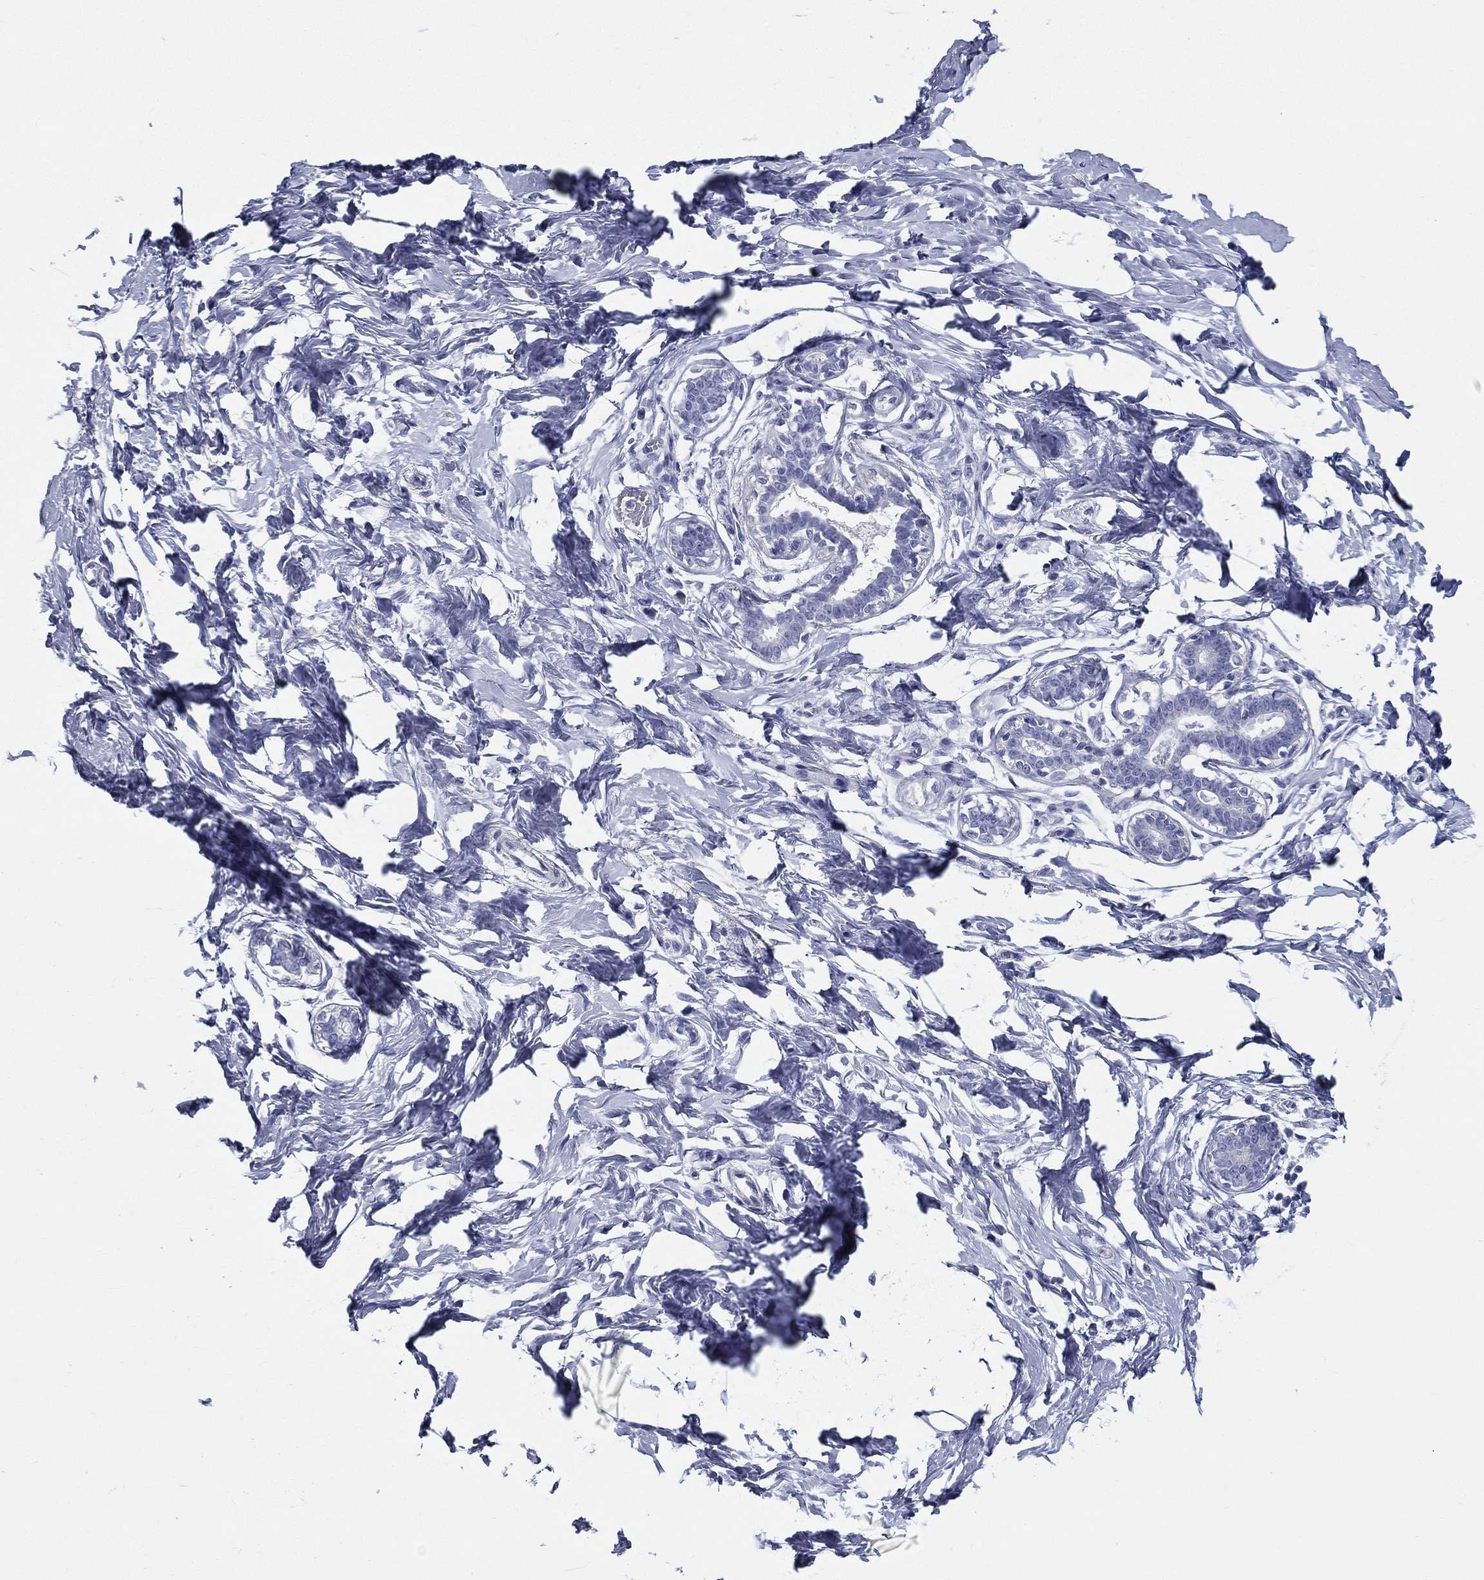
{"staining": {"intensity": "negative", "quantity": "none", "location": "none"}, "tissue": "breast", "cell_type": "Adipocytes", "image_type": "normal", "snomed": [{"axis": "morphology", "description": "Normal tissue, NOS"}, {"axis": "morphology", "description": "Lobular carcinoma, in situ"}, {"axis": "topography", "description": "Breast"}], "caption": "Breast stained for a protein using immunohistochemistry shows no expression adipocytes.", "gene": "RSPH4A", "patient": {"sex": "female", "age": 35}}